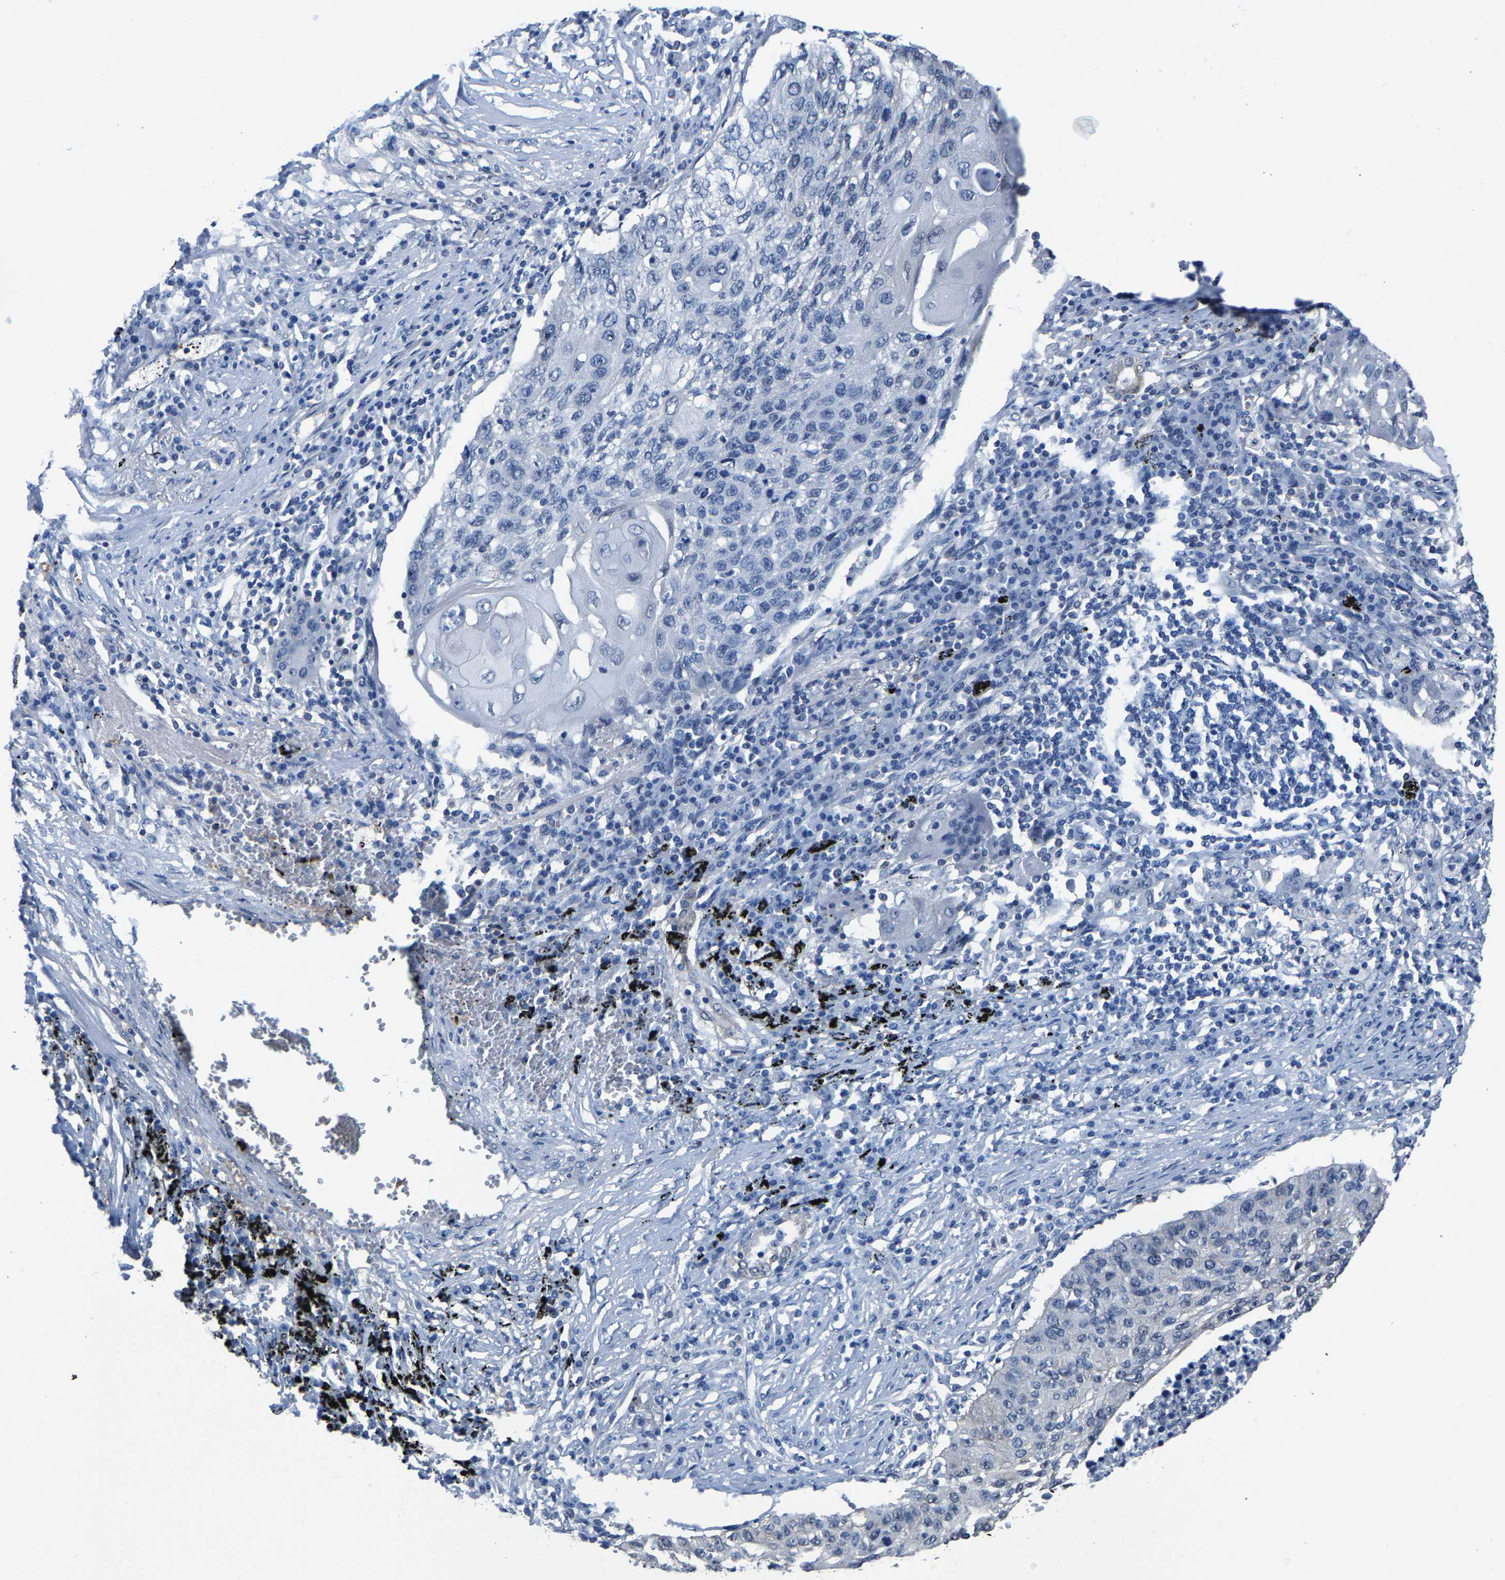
{"staining": {"intensity": "negative", "quantity": "none", "location": "none"}, "tissue": "lung cancer", "cell_type": "Tumor cells", "image_type": "cancer", "snomed": [{"axis": "morphology", "description": "Squamous cell carcinoma, NOS"}, {"axis": "topography", "description": "Lung"}], "caption": "The immunohistochemistry (IHC) micrograph has no significant positivity in tumor cells of lung squamous cell carcinoma tissue.", "gene": "SSH3", "patient": {"sex": "female", "age": 63}}